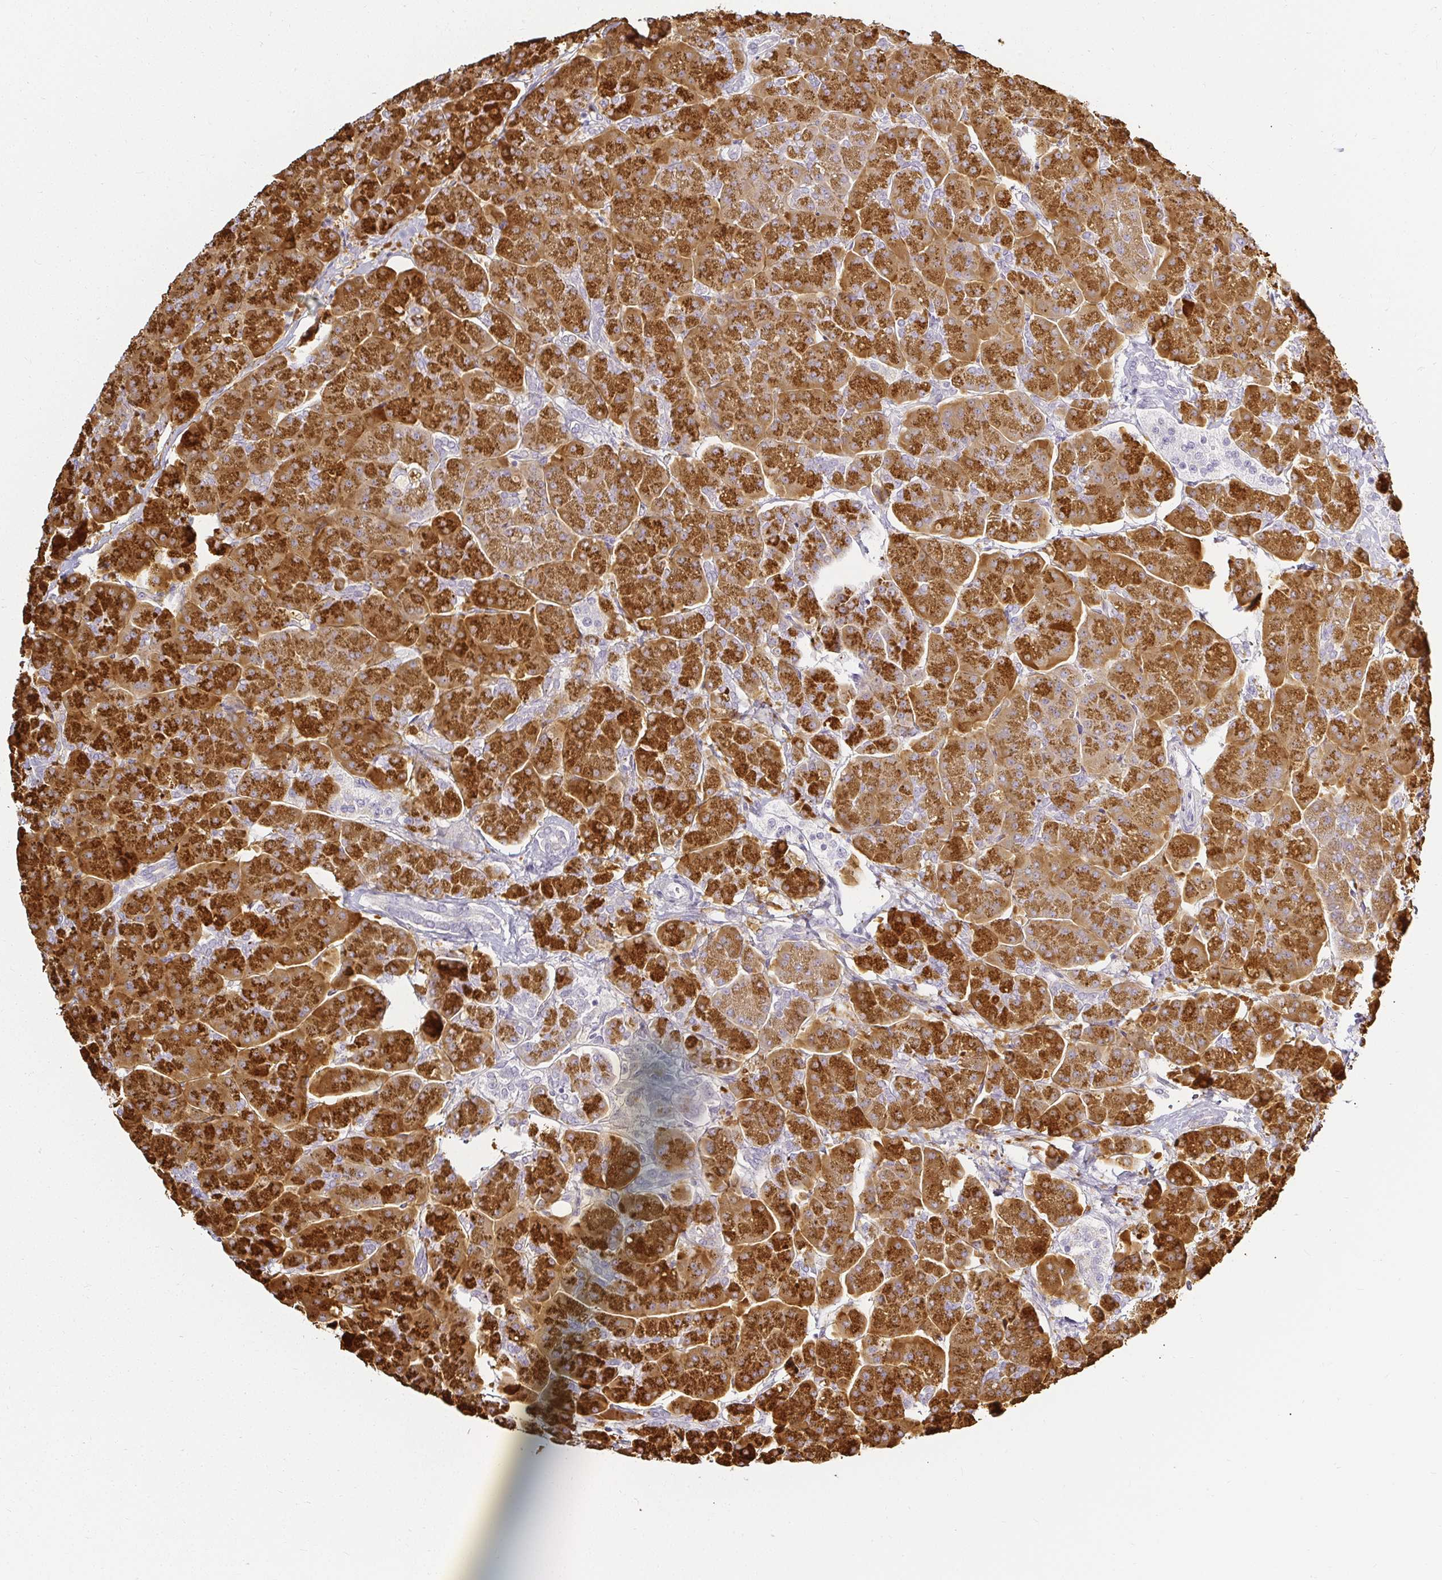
{"staining": {"intensity": "strong", "quantity": ">75%", "location": "cytoplasmic/membranous"}, "tissue": "pancreas", "cell_type": "Exocrine glandular cells", "image_type": "normal", "snomed": [{"axis": "morphology", "description": "Normal tissue, NOS"}, {"axis": "topography", "description": "Pancreas"}, {"axis": "topography", "description": "Peripheral nerve tissue"}], "caption": "Immunohistochemical staining of normal human pancreas reveals high levels of strong cytoplasmic/membranous positivity in about >75% of exocrine glandular cells.", "gene": "ACAN", "patient": {"sex": "male", "age": 54}}